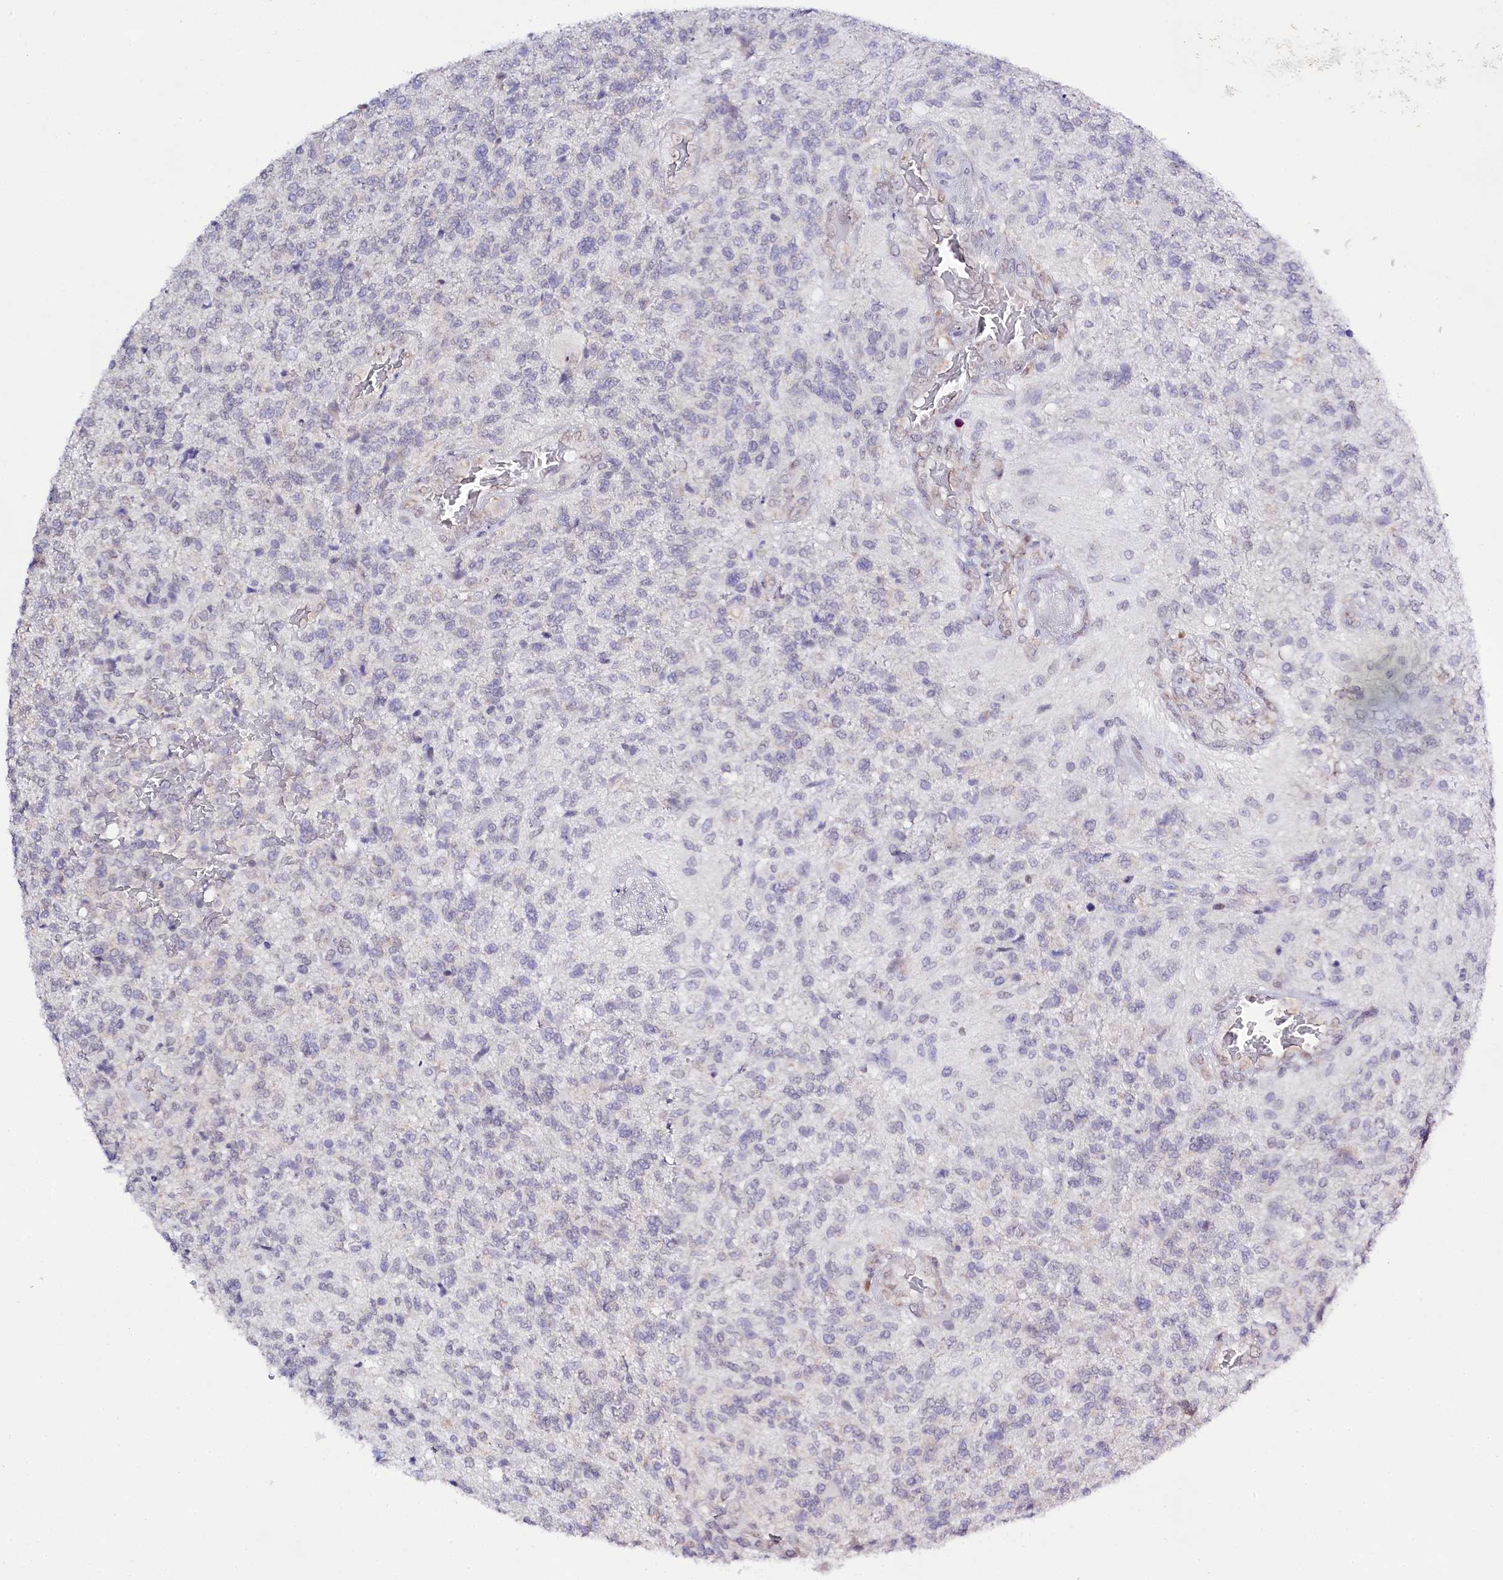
{"staining": {"intensity": "negative", "quantity": "none", "location": "none"}, "tissue": "glioma", "cell_type": "Tumor cells", "image_type": "cancer", "snomed": [{"axis": "morphology", "description": "Glioma, malignant, High grade"}, {"axis": "topography", "description": "Brain"}], "caption": "There is no significant expression in tumor cells of malignant high-grade glioma.", "gene": "SPATS2", "patient": {"sex": "male", "age": 56}}